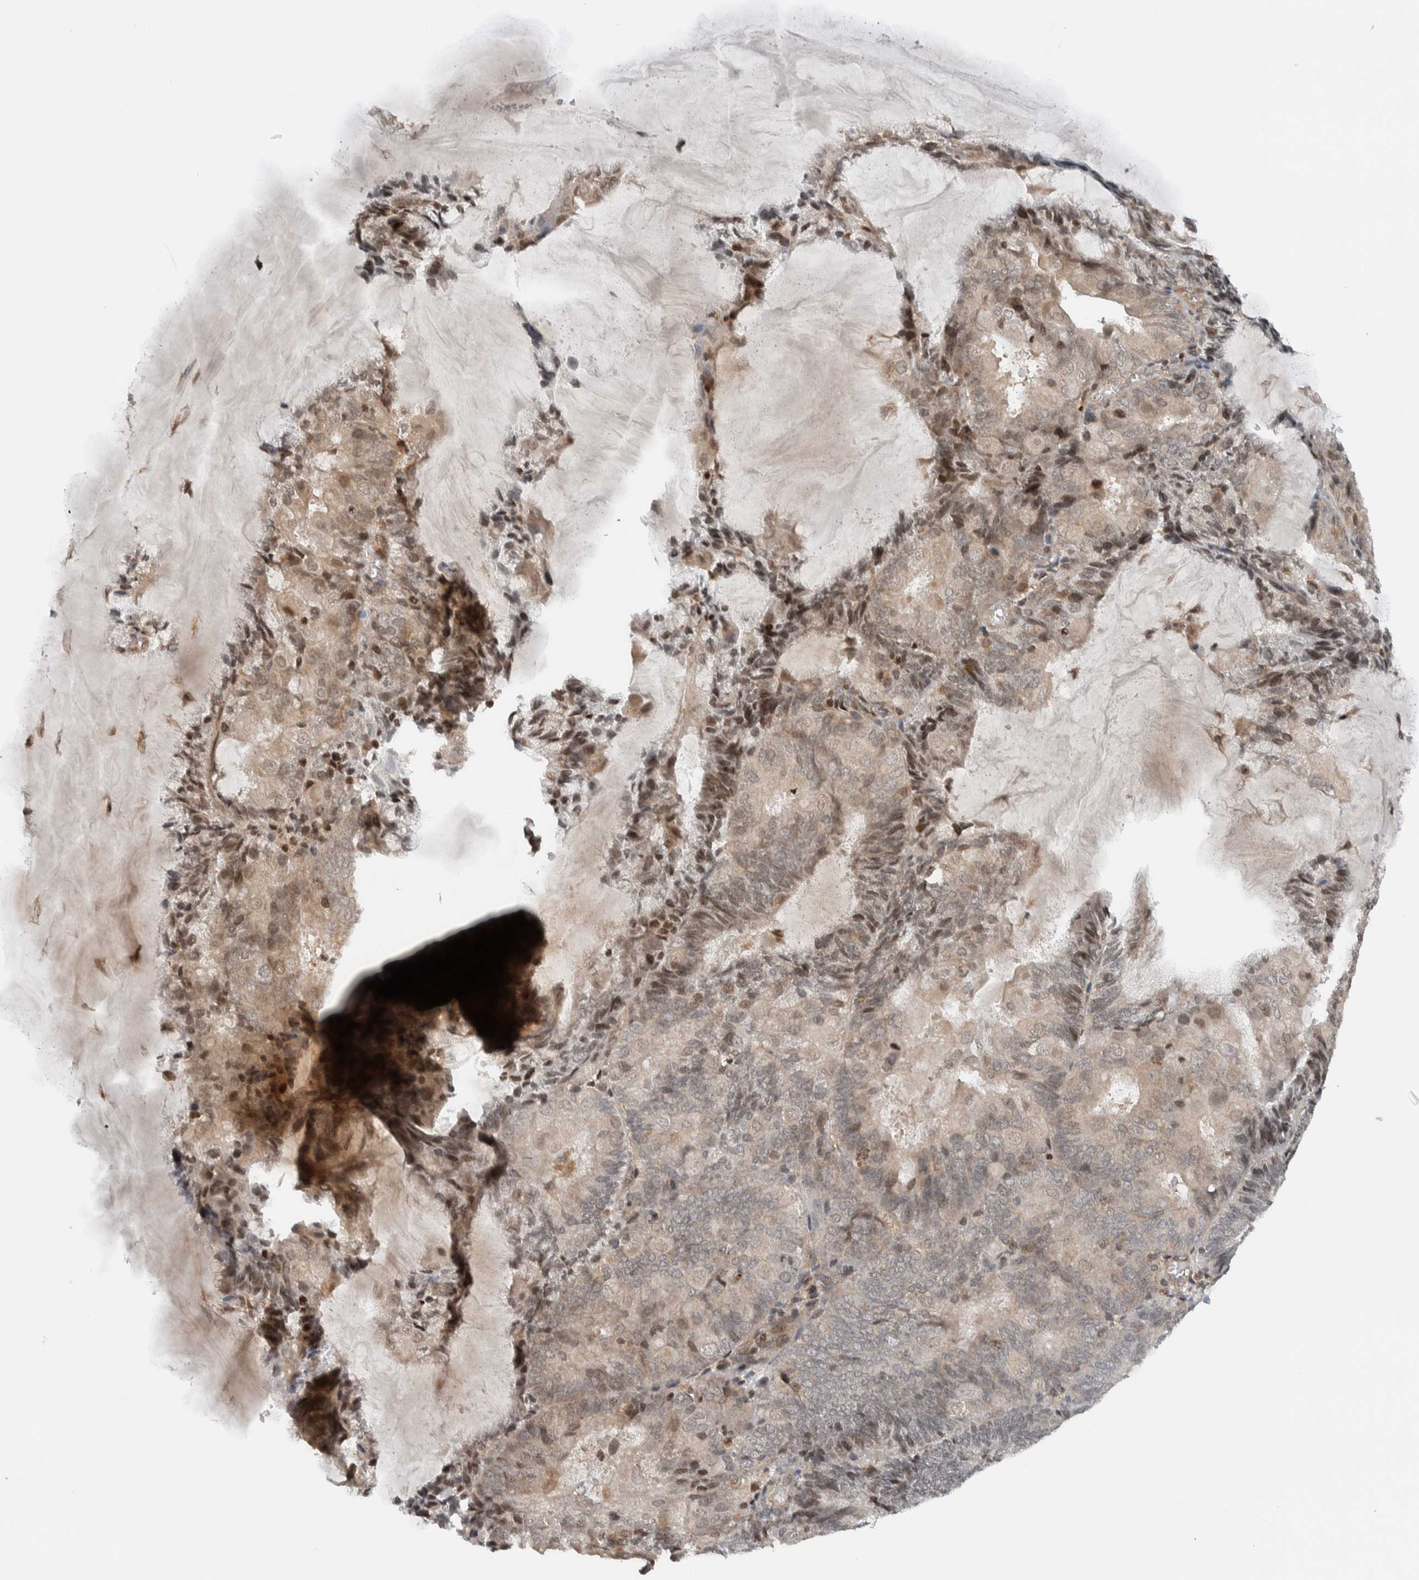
{"staining": {"intensity": "weak", "quantity": "25%-75%", "location": "cytoplasmic/membranous,nuclear"}, "tissue": "endometrial cancer", "cell_type": "Tumor cells", "image_type": "cancer", "snomed": [{"axis": "morphology", "description": "Adenocarcinoma, NOS"}, {"axis": "topography", "description": "Endometrium"}], "caption": "Human endometrial adenocarcinoma stained with a brown dye demonstrates weak cytoplasmic/membranous and nuclear positive positivity in approximately 25%-75% of tumor cells.", "gene": "NPLOC4", "patient": {"sex": "female", "age": 81}}